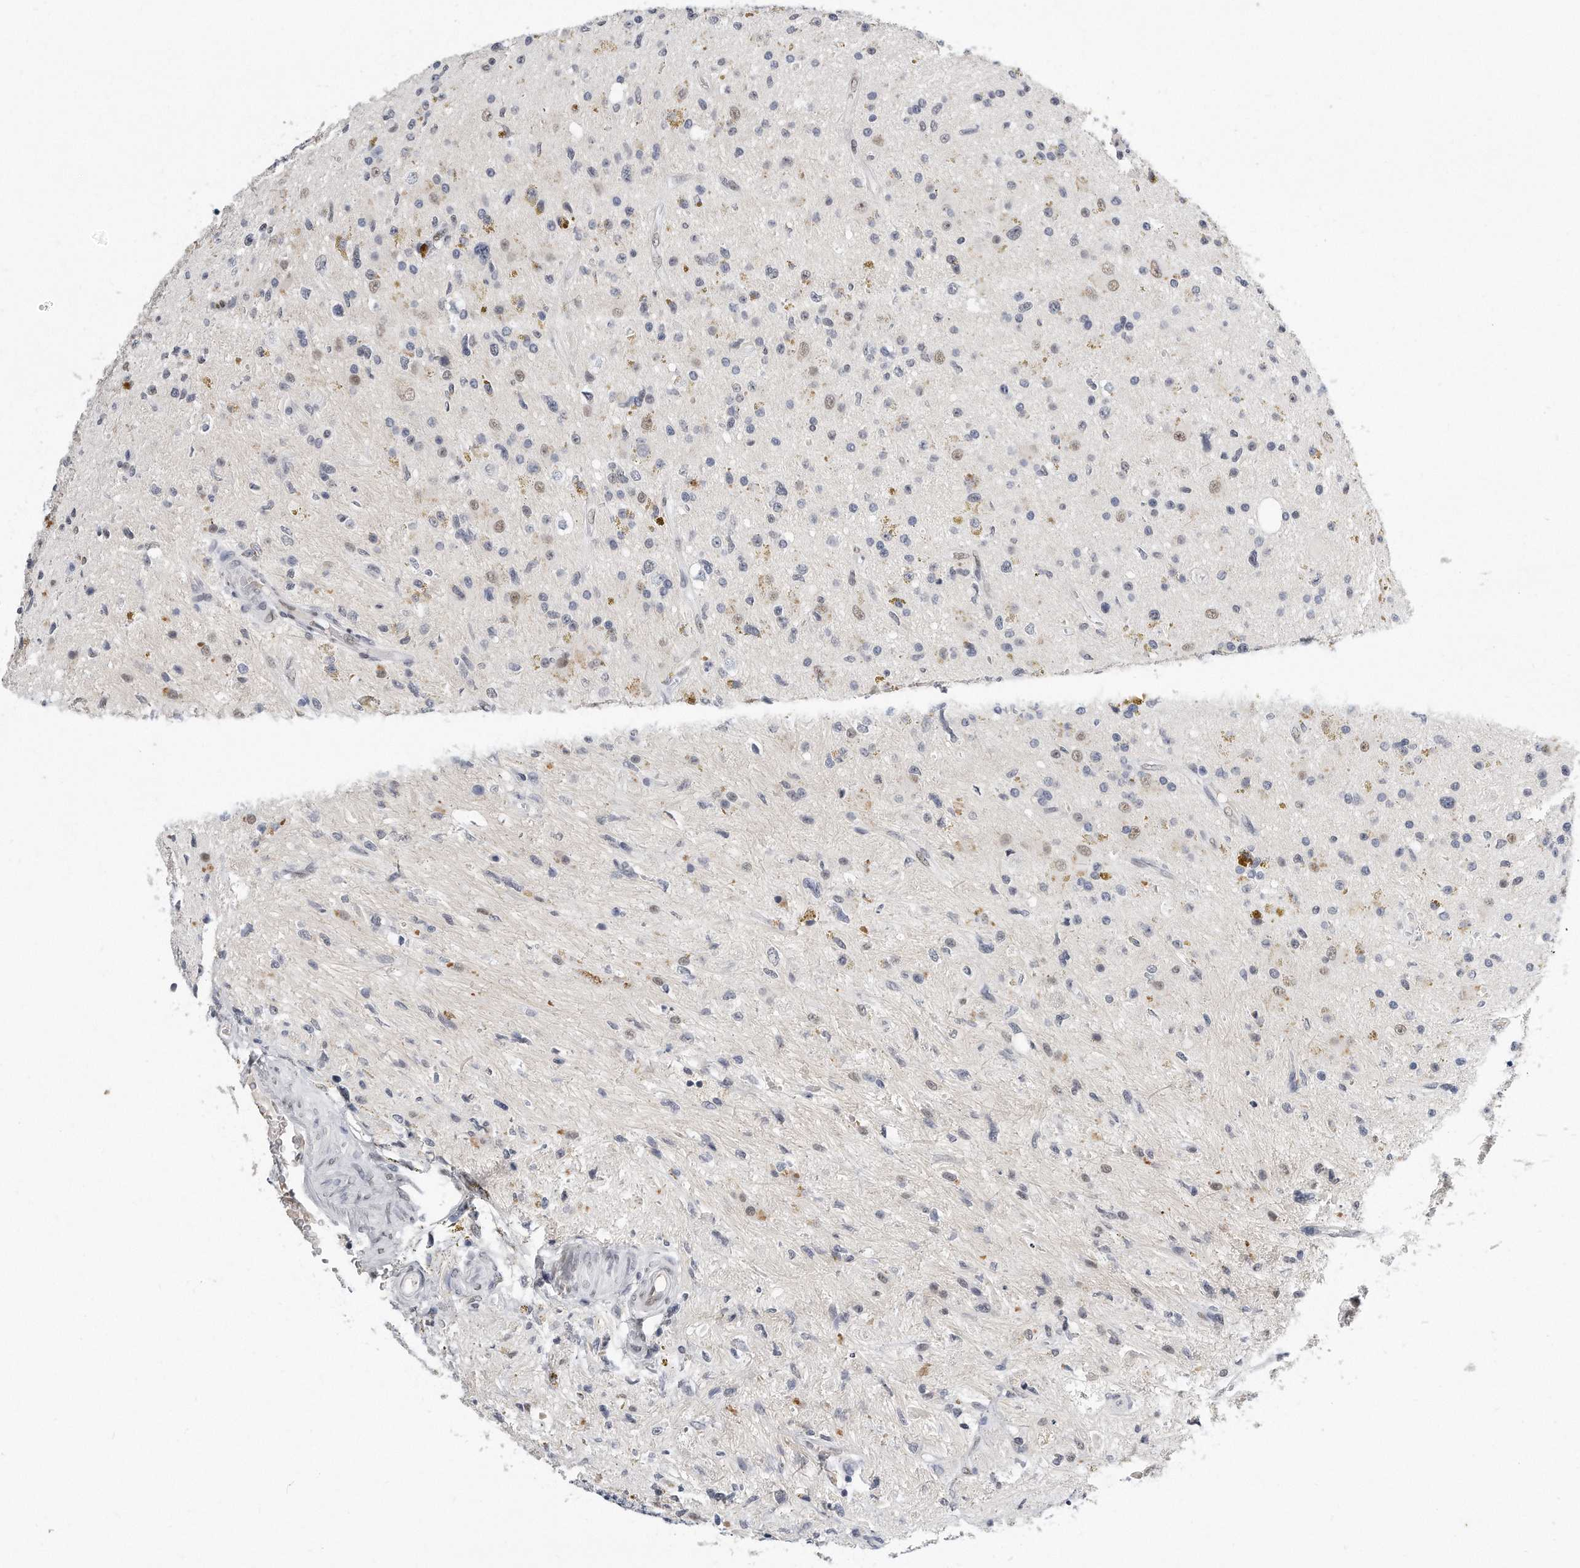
{"staining": {"intensity": "weak", "quantity": "<25%", "location": "nuclear"}, "tissue": "glioma", "cell_type": "Tumor cells", "image_type": "cancer", "snomed": [{"axis": "morphology", "description": "Glioma, malignant, High grade"}, {"axis": "topography", "description": "Brain"}], "caption": "The IHC micrograph has no significant staining in tumor cells of high-grade glioma (malignant) tissue.", "gene": "CTBP2", "patient": {"sex": "male", "age": 33}}